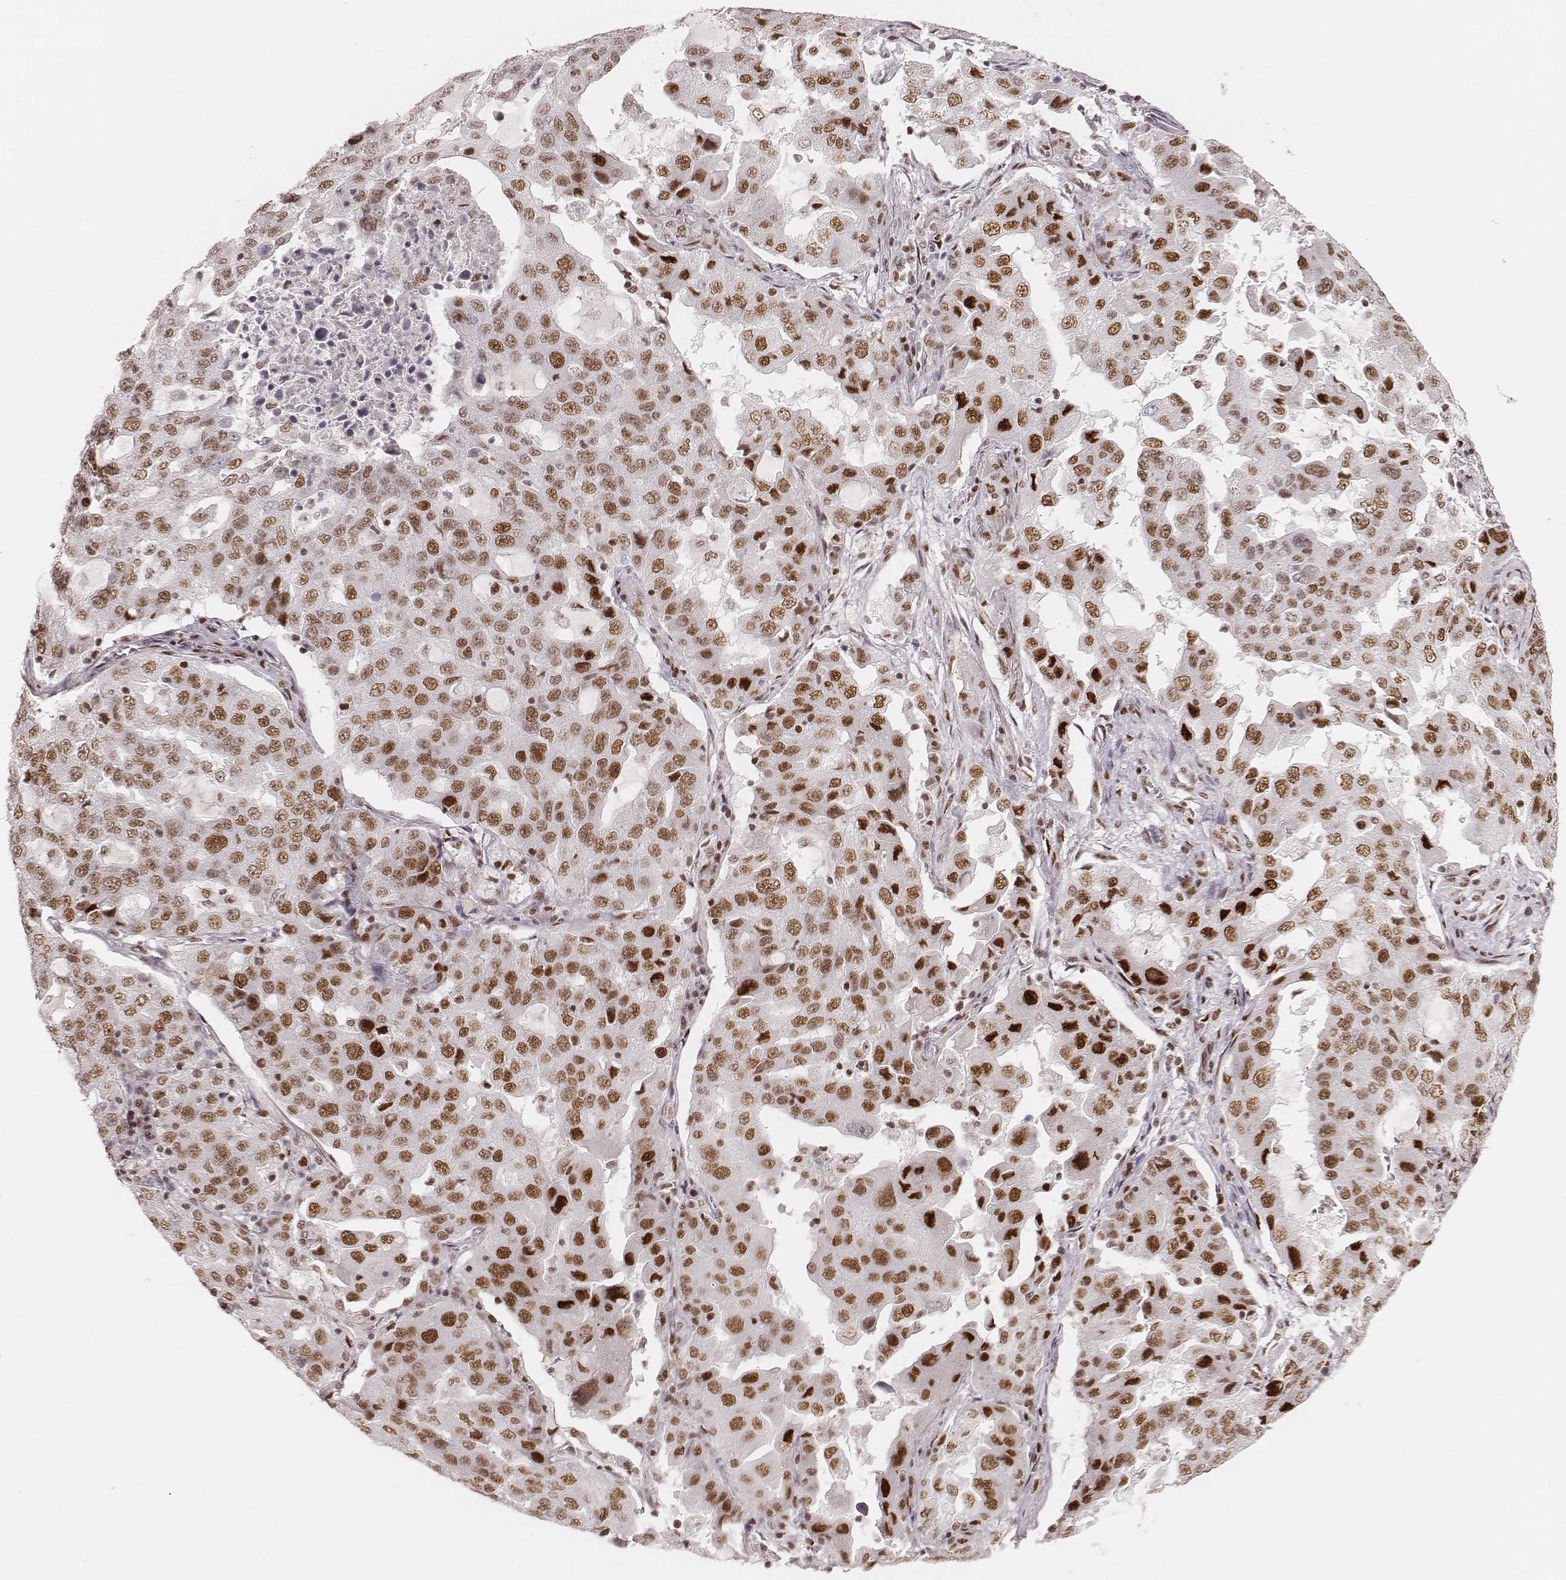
{"staining": {"intensity": "strong", "quantity": "<25%", "location": "nuclear"}, "tissue": "lung cancer", "cell_type": "Tumor cells", "image_type": "cancer", "snomed": [{"axis": "morphology", "description": "Adenocarcinoma, NOS"}, {"axis": "topography", "description": "Lung"}], "caption": "Immunohistochemistry (IHC) micrograph of neoplastic tissue: human adenocarcinoma (lung) stained using immunohistochemistry displays medium levels of strong protein expression localized specifically in the nuclear of tumor cells, appearing as a nuclear brown color.", "gene": "HNRNPC", "patient": {"sex": "female", "age": 61}}